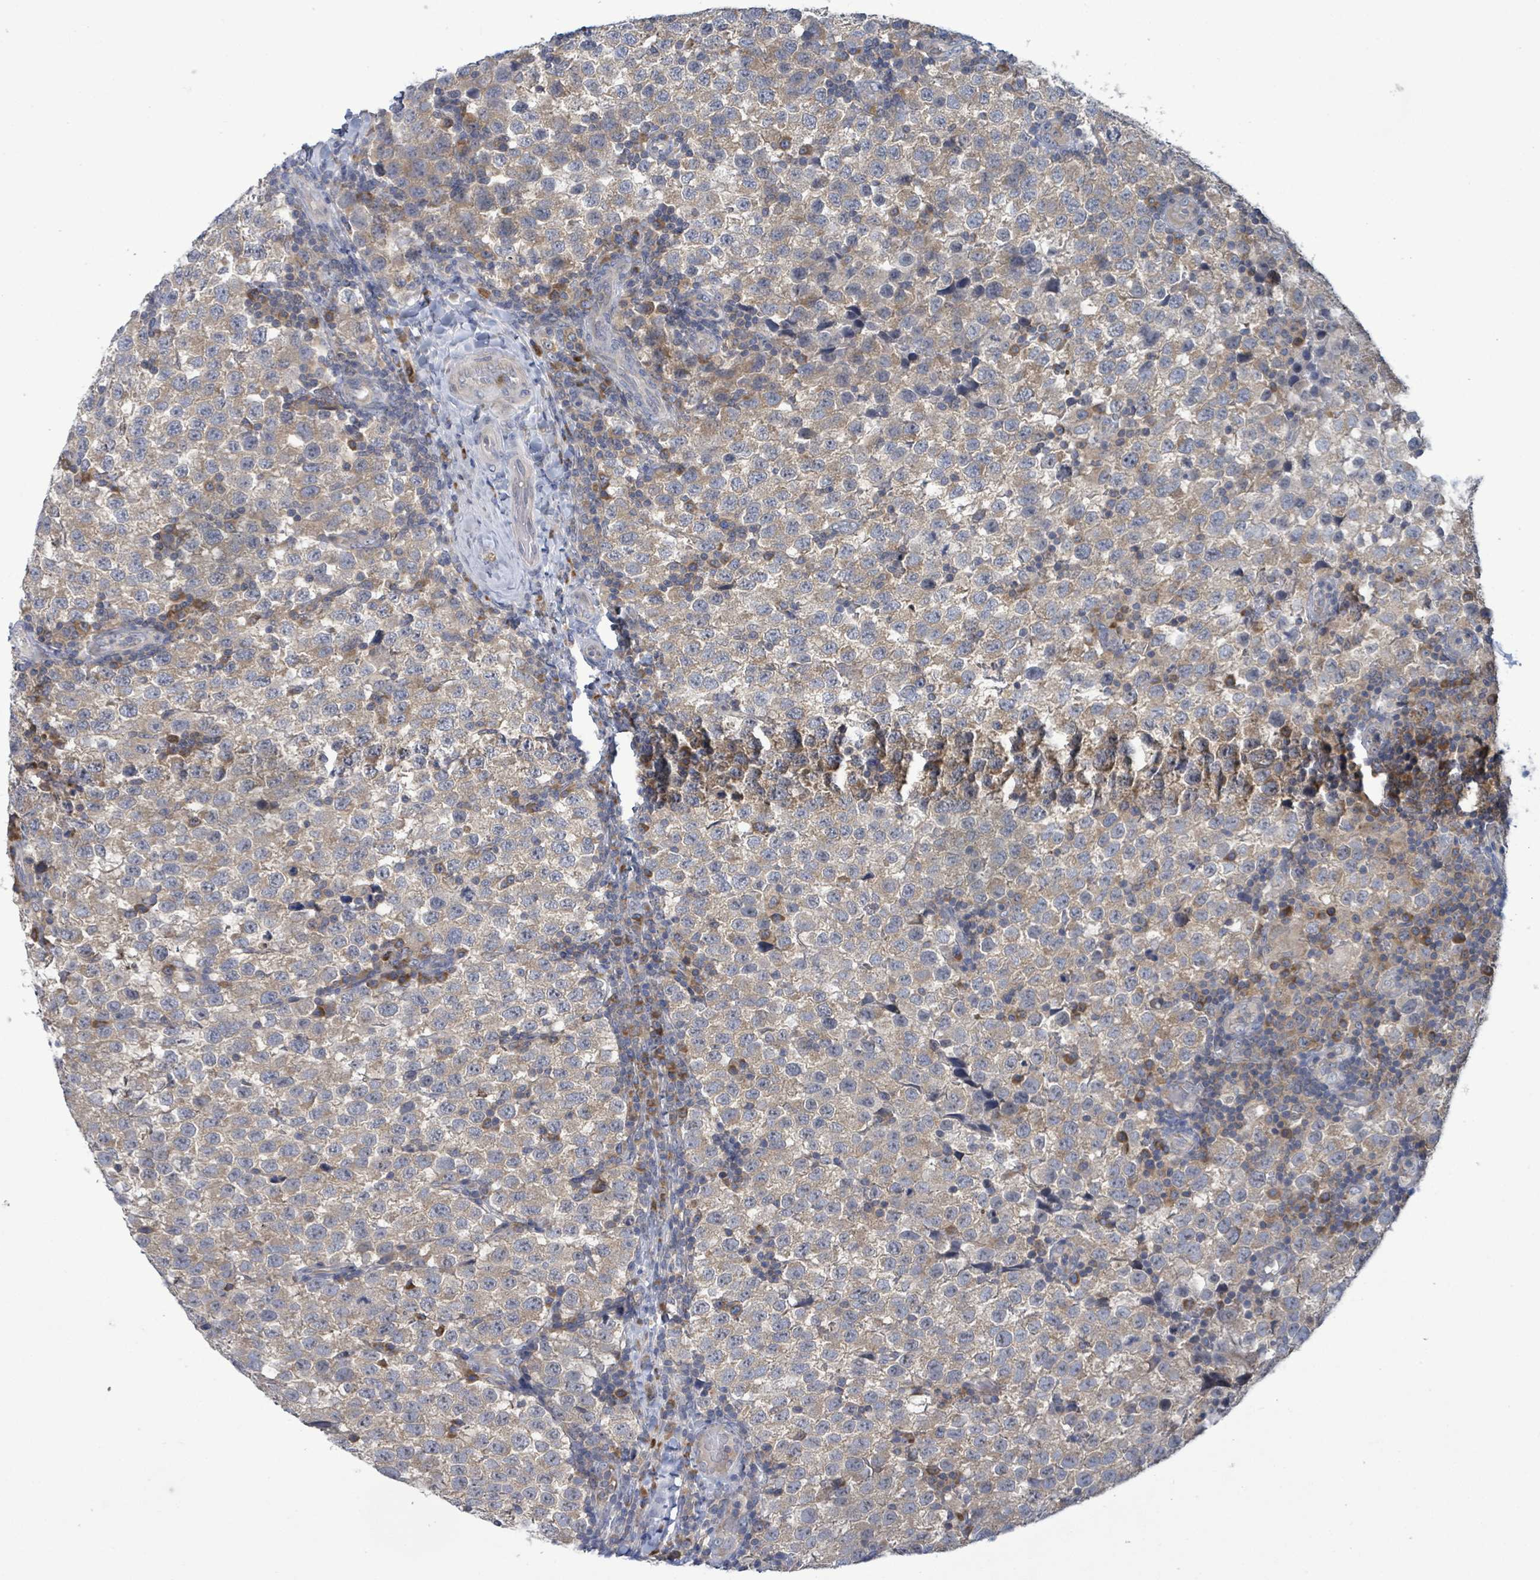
{"staining": {"intensity": "weak", "quantity": "25%-75%", "location": "cytoplasmic/membranous"}, "tissue": "testis cancer", "cell_type": "Tumor cells", "image_type": "cancer", "snomed": [{"axis": "morphology", "description": "Seminoma, NOS"}, {"axis": "topography", "description": "Testis"}], "caption": "Seminoma (testis) stained with DAB (3,3'-diaminobenzidine) immunohistochemistry reveals low levels of weak cytoplasmic/membranous staining in about 25%-75% of tumor cells. Using DAB (3,3'-diaminobenzidine) (brown) and hematoxylin (blue) stains, captured at high magnification using brightfield microscopy.", "gene": "SERPINE3", "patient": {"sex": "male", "age": 34}}